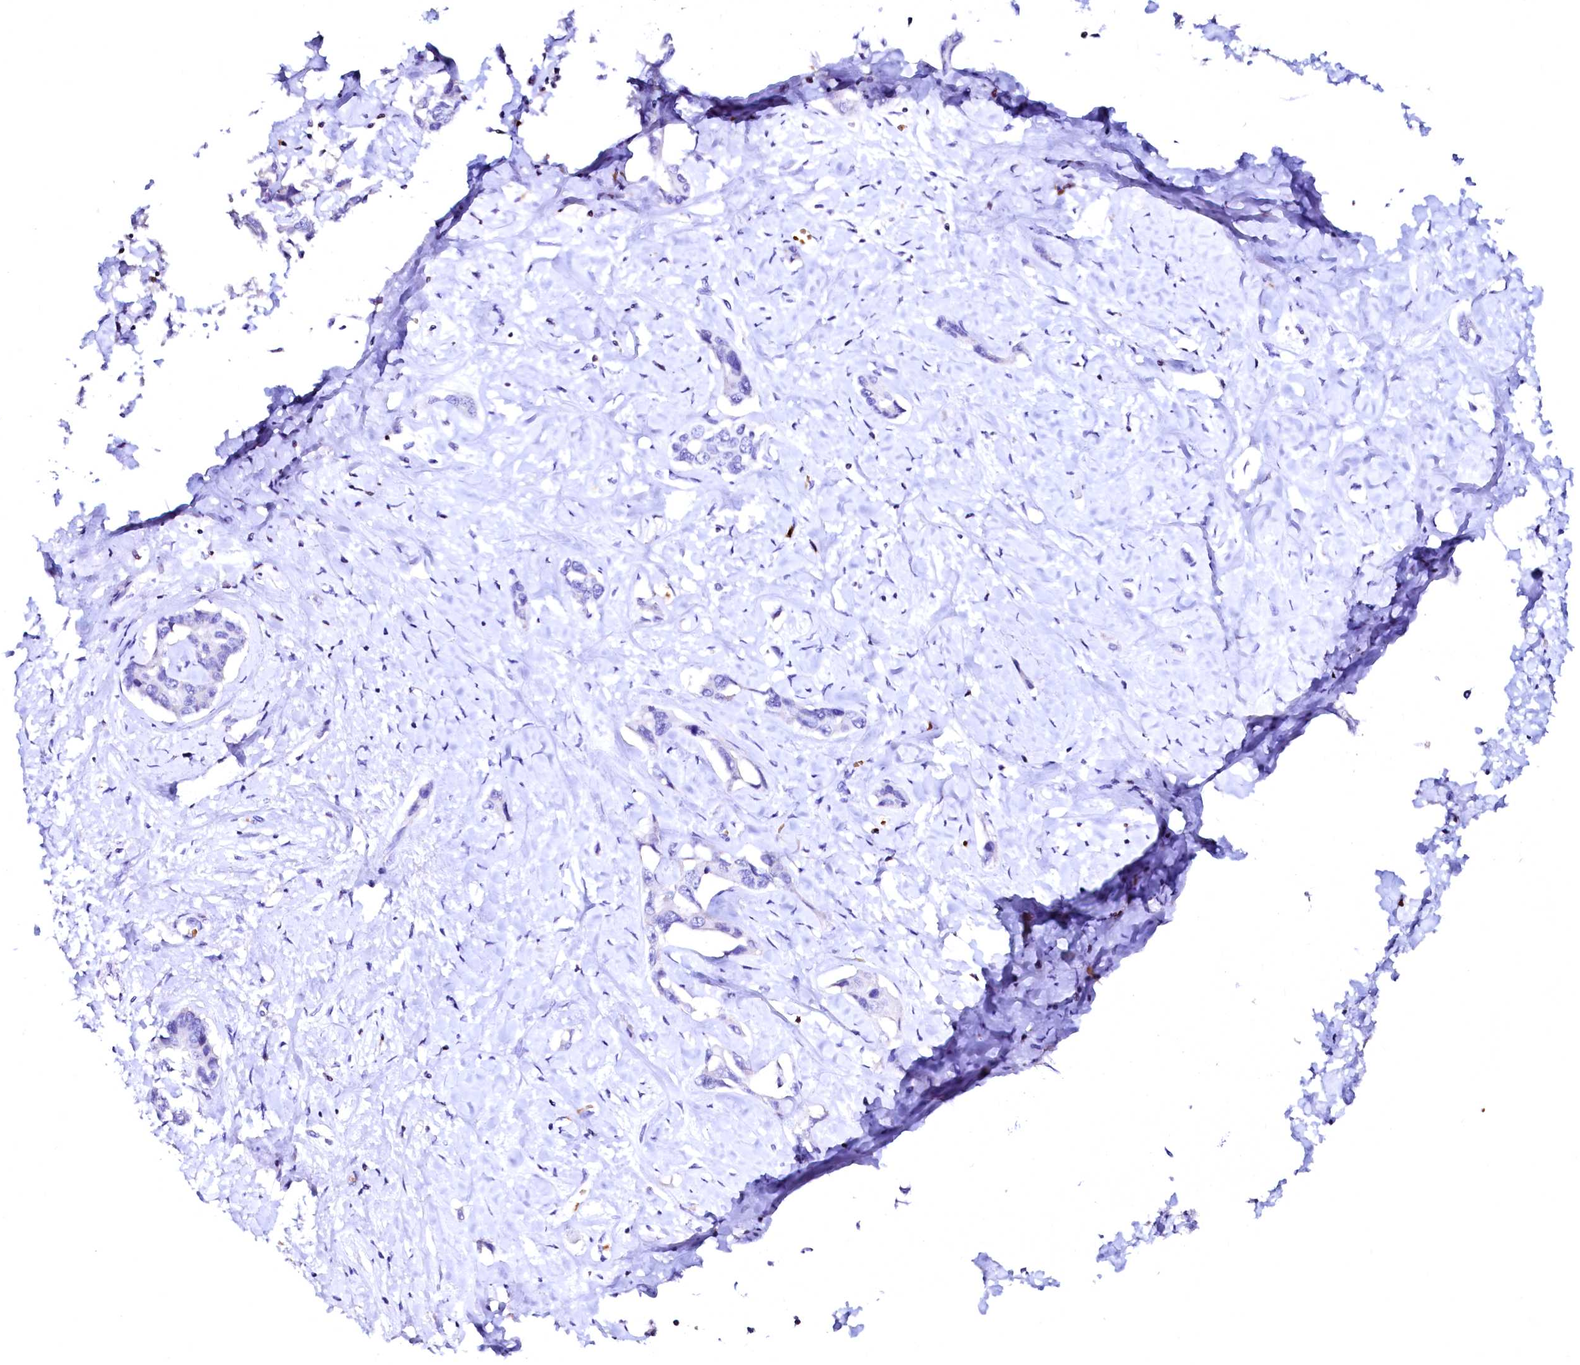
{"staining": {"intensity": "negative", "quantity": "none", "location": "none"}, "tissue": "liver cancer", "cell_type": "Tumor cells", "image_type": "cancer", "snomed": [{"axis": "morphology", "description": "Cholangiocarcinoma"}, {"axis": "topography", "description": "Liver"}], "caption": "This photomicrograph is of liver cholangiocarcinoma stained with immunohistochemistry to label a protein in brown with the nuclei are counter-stained blue. There is no positivity in tumor cells.", "gene": "RAB27A", "patient": {"sex": "male", "age": 59}}